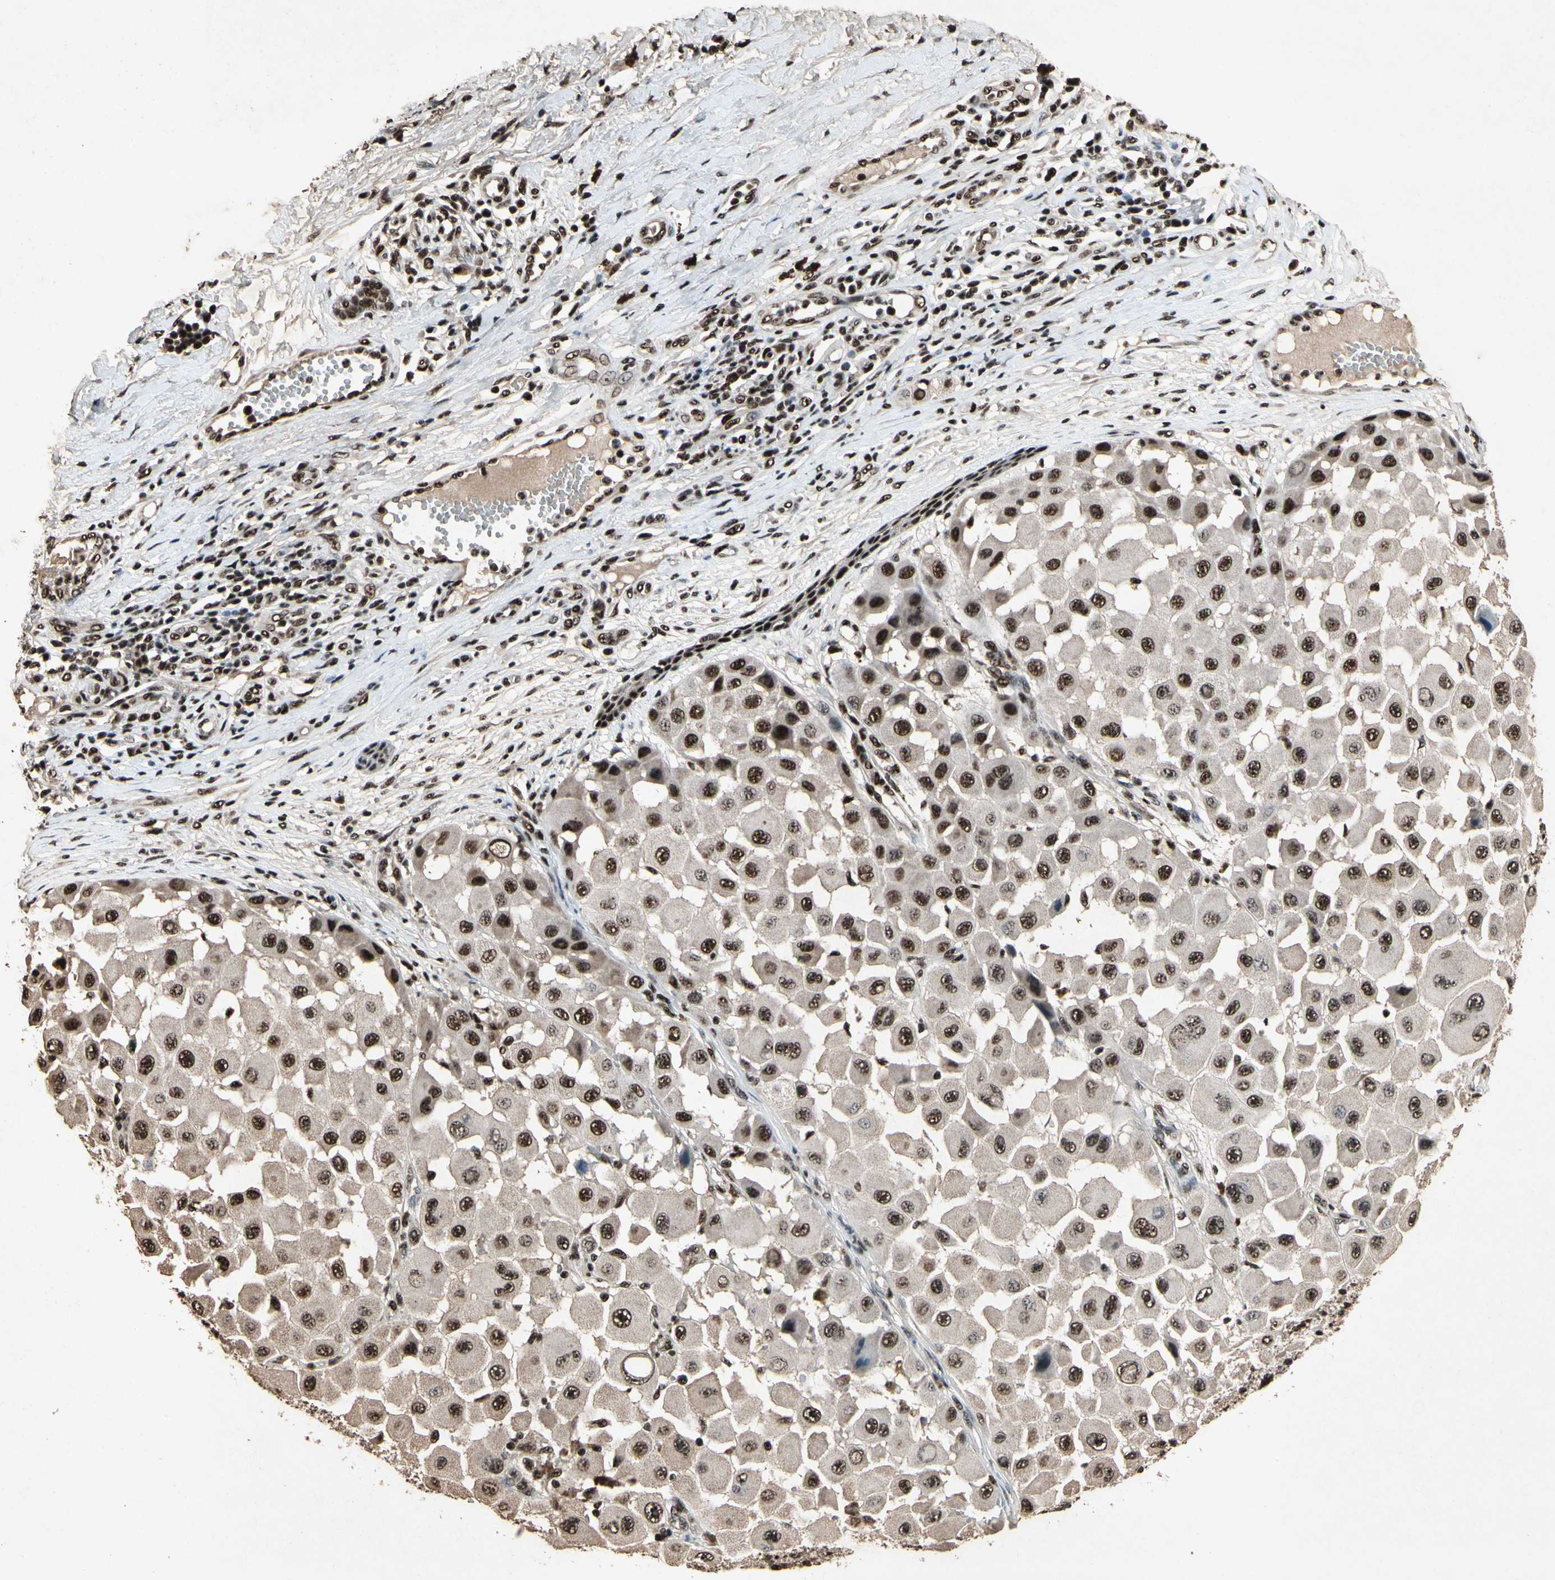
{"staining": {"intensity": "strong", "quantity": ">75%", "location": "nuclear"}, "tissue": "melanoma", "cell_type": "Tumor cells", "image_type": "cancer", "snomed": [{"axis": "morphology", "description": "Malignant melanoma, NOS"}, {"axis": "topography", "description": "Skin"}], "caption": "Immunohistochemistry micrograph of neoplastic tissue: human melanoma stained using immunohistochemistry (IHC) shows high levels of strong protein expression localized specifically in the nuclear of tumor cells, appearing as a nuclear brown color.", "gene": "TBX2", "patient": {"sex": "female", "age": 81}}